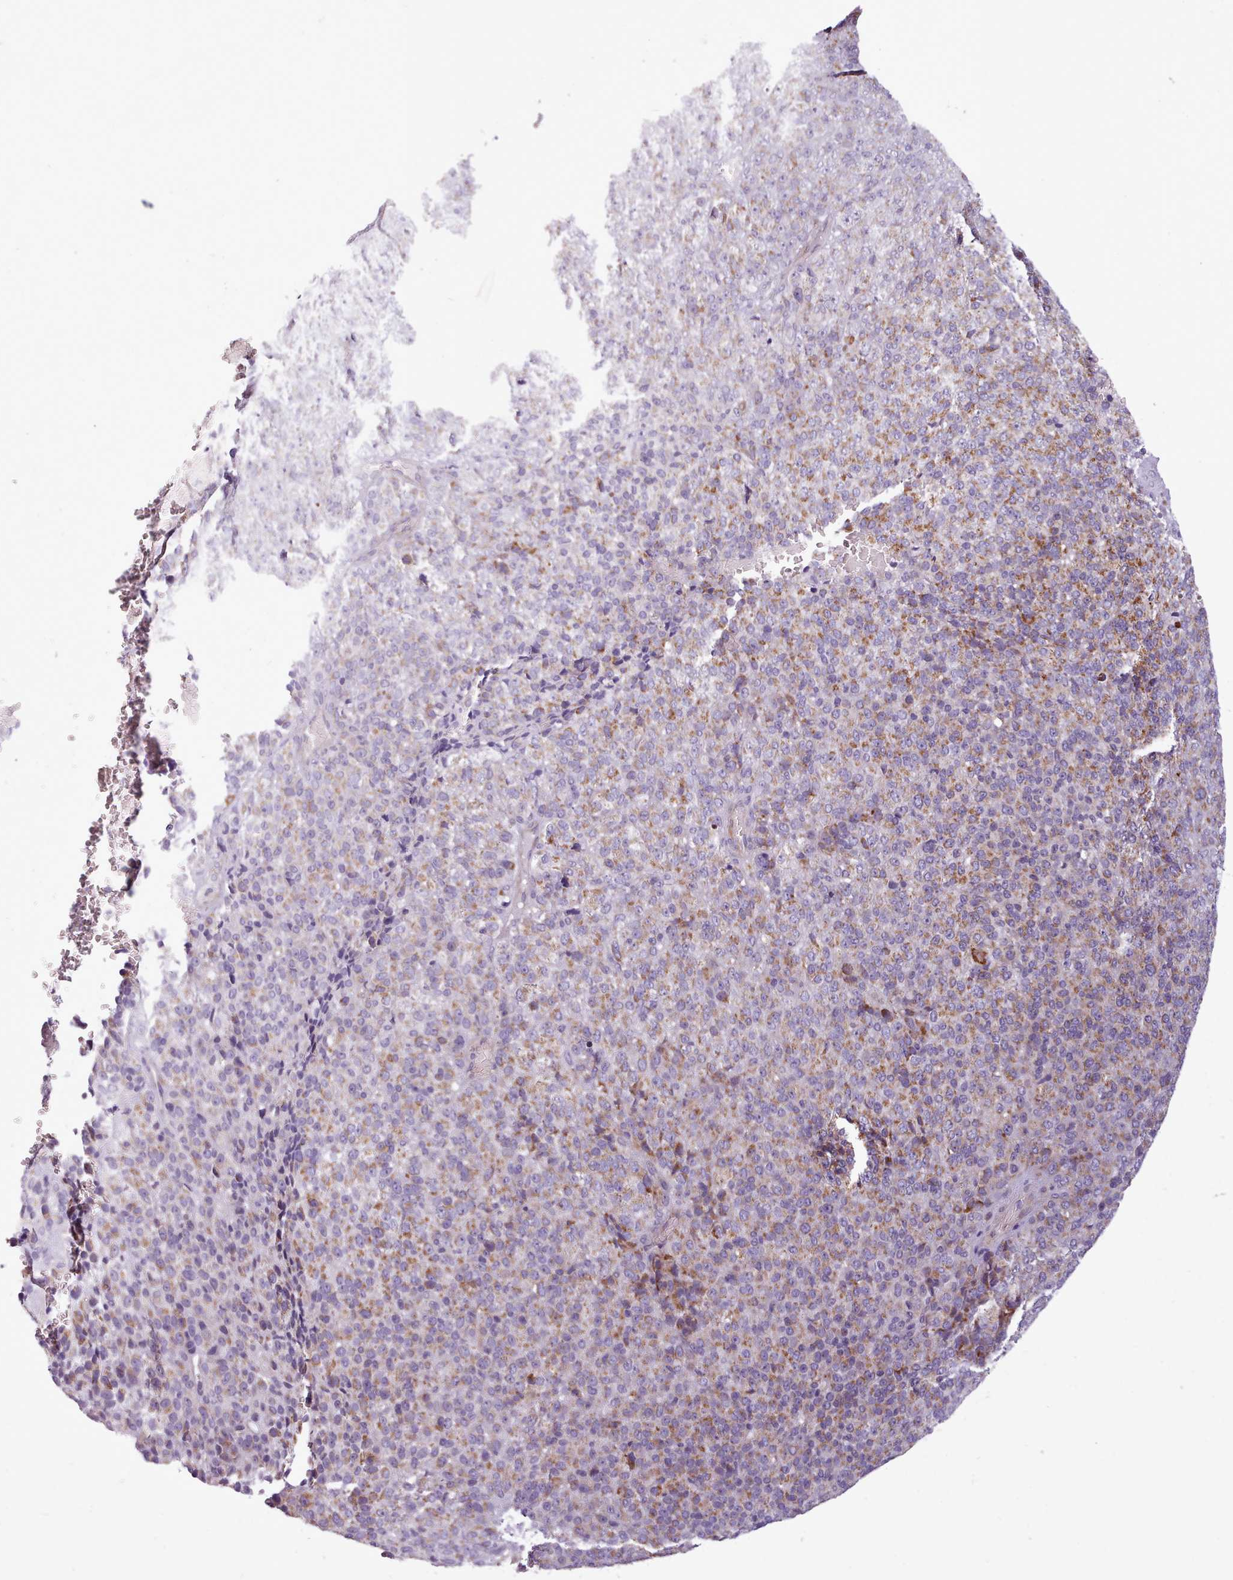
{"staining": {"intensity": "moderate", "quantity": "25%-75%", "location": "cytoplasmic/membranous"}, "tissue": "melanoma", "cell_type": "Tumor cells", "image_type": "cancer", "snomed": [{"axis": "morphology", "description": "Malignant melanoma, Metastatic site"}, {"axis": "topography", "description": "Brain"}], "caption": "This is an image of immunohistochemistry staining of melanoma, which shows moderate staining in the cytoplasmic/membranous of tumor cells.", "gene": "AVL9", "patient": {"sex": "female", "age": 56}}